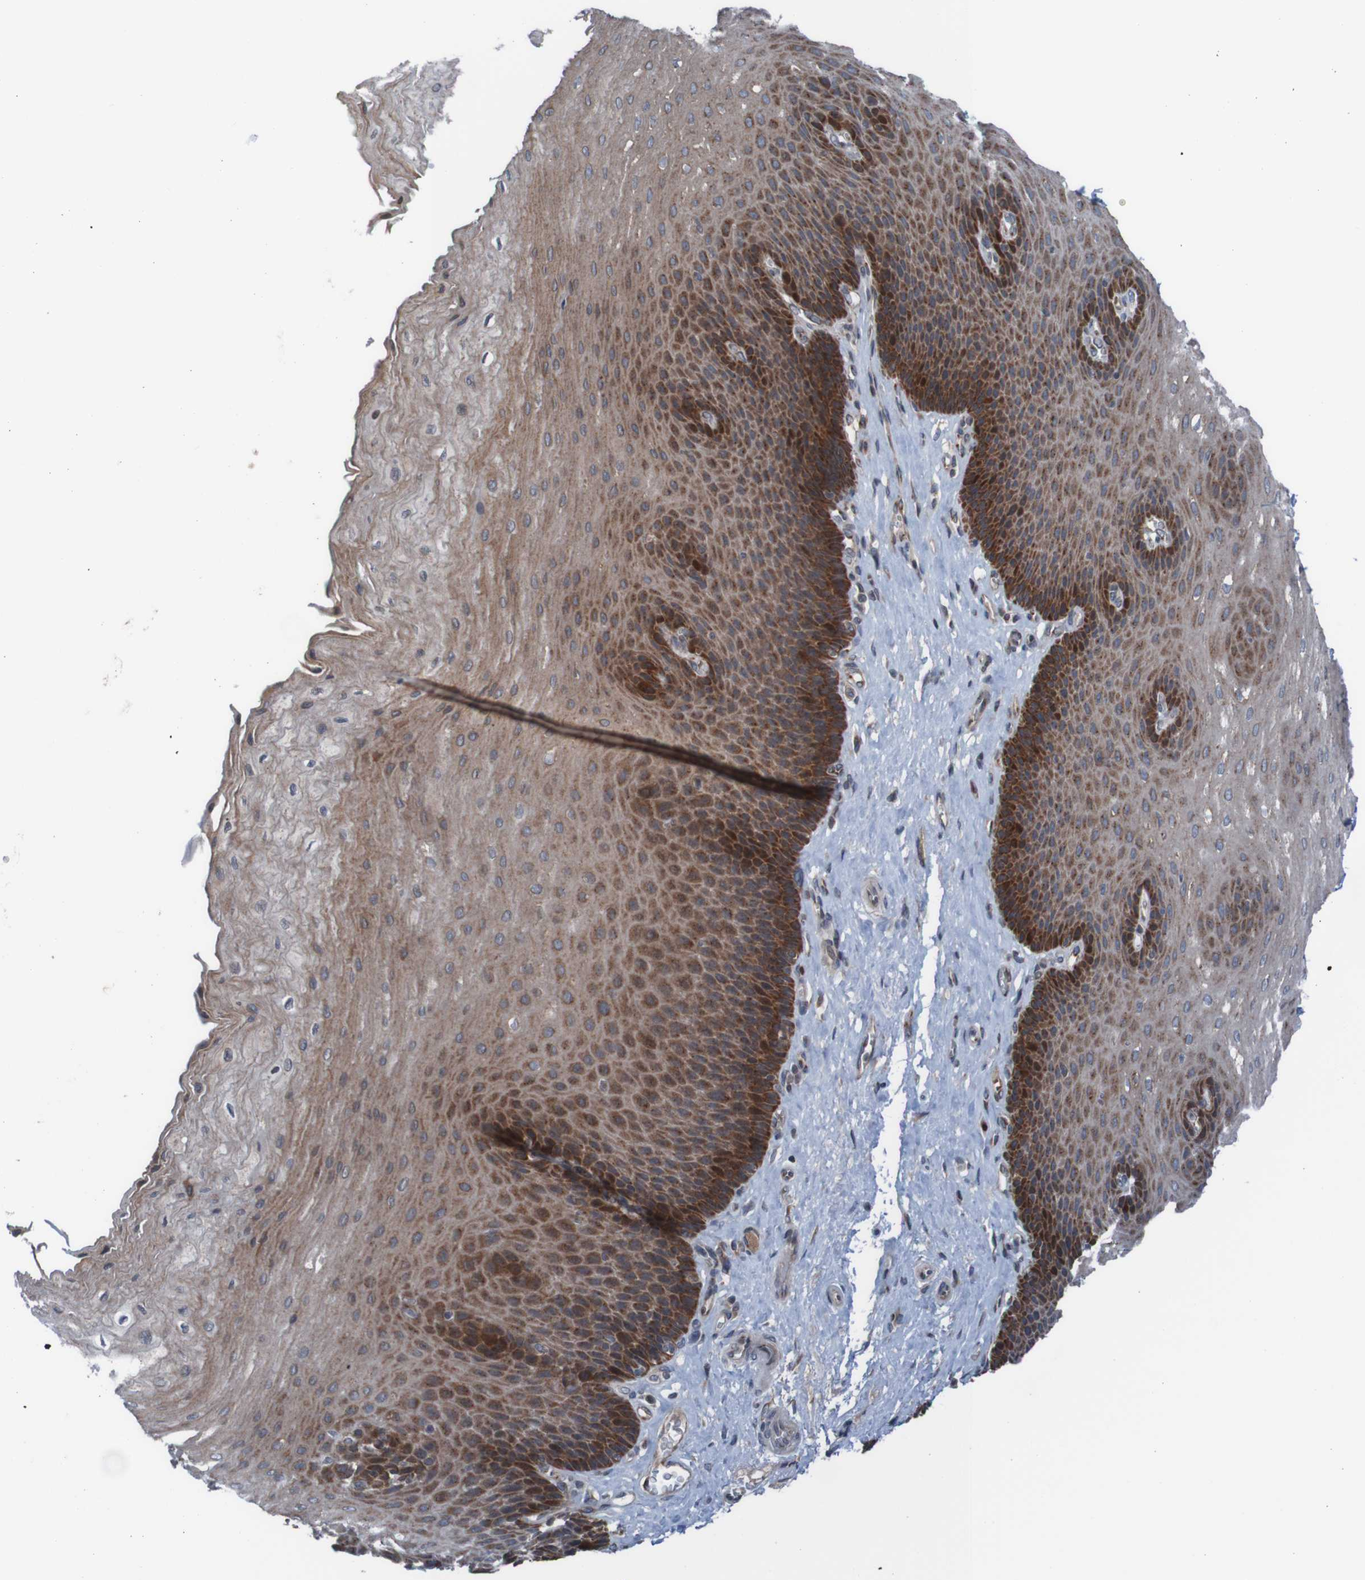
{"staining": {"intensity": "strong", "quantity": ">75%", "location": "cytoplasmic/membranous"}, "tissue": "esophagus", "cell_type": "Squamous epithelial cells", "image_type": "normal", "snomed": [{"axis": "morphology", "description": "Normal tissue, NOS"}, {"axis": "topography", "description": "Esophagus"}], "caption": "Immunohistochemistry (DAB) staining of benign esophagus shows strong cytoplasmic/membranous protein staining in approximately >75% of squamous epithelial cells.", "gene": "UNG", "patient": {"sex": "female", "age": 72}}